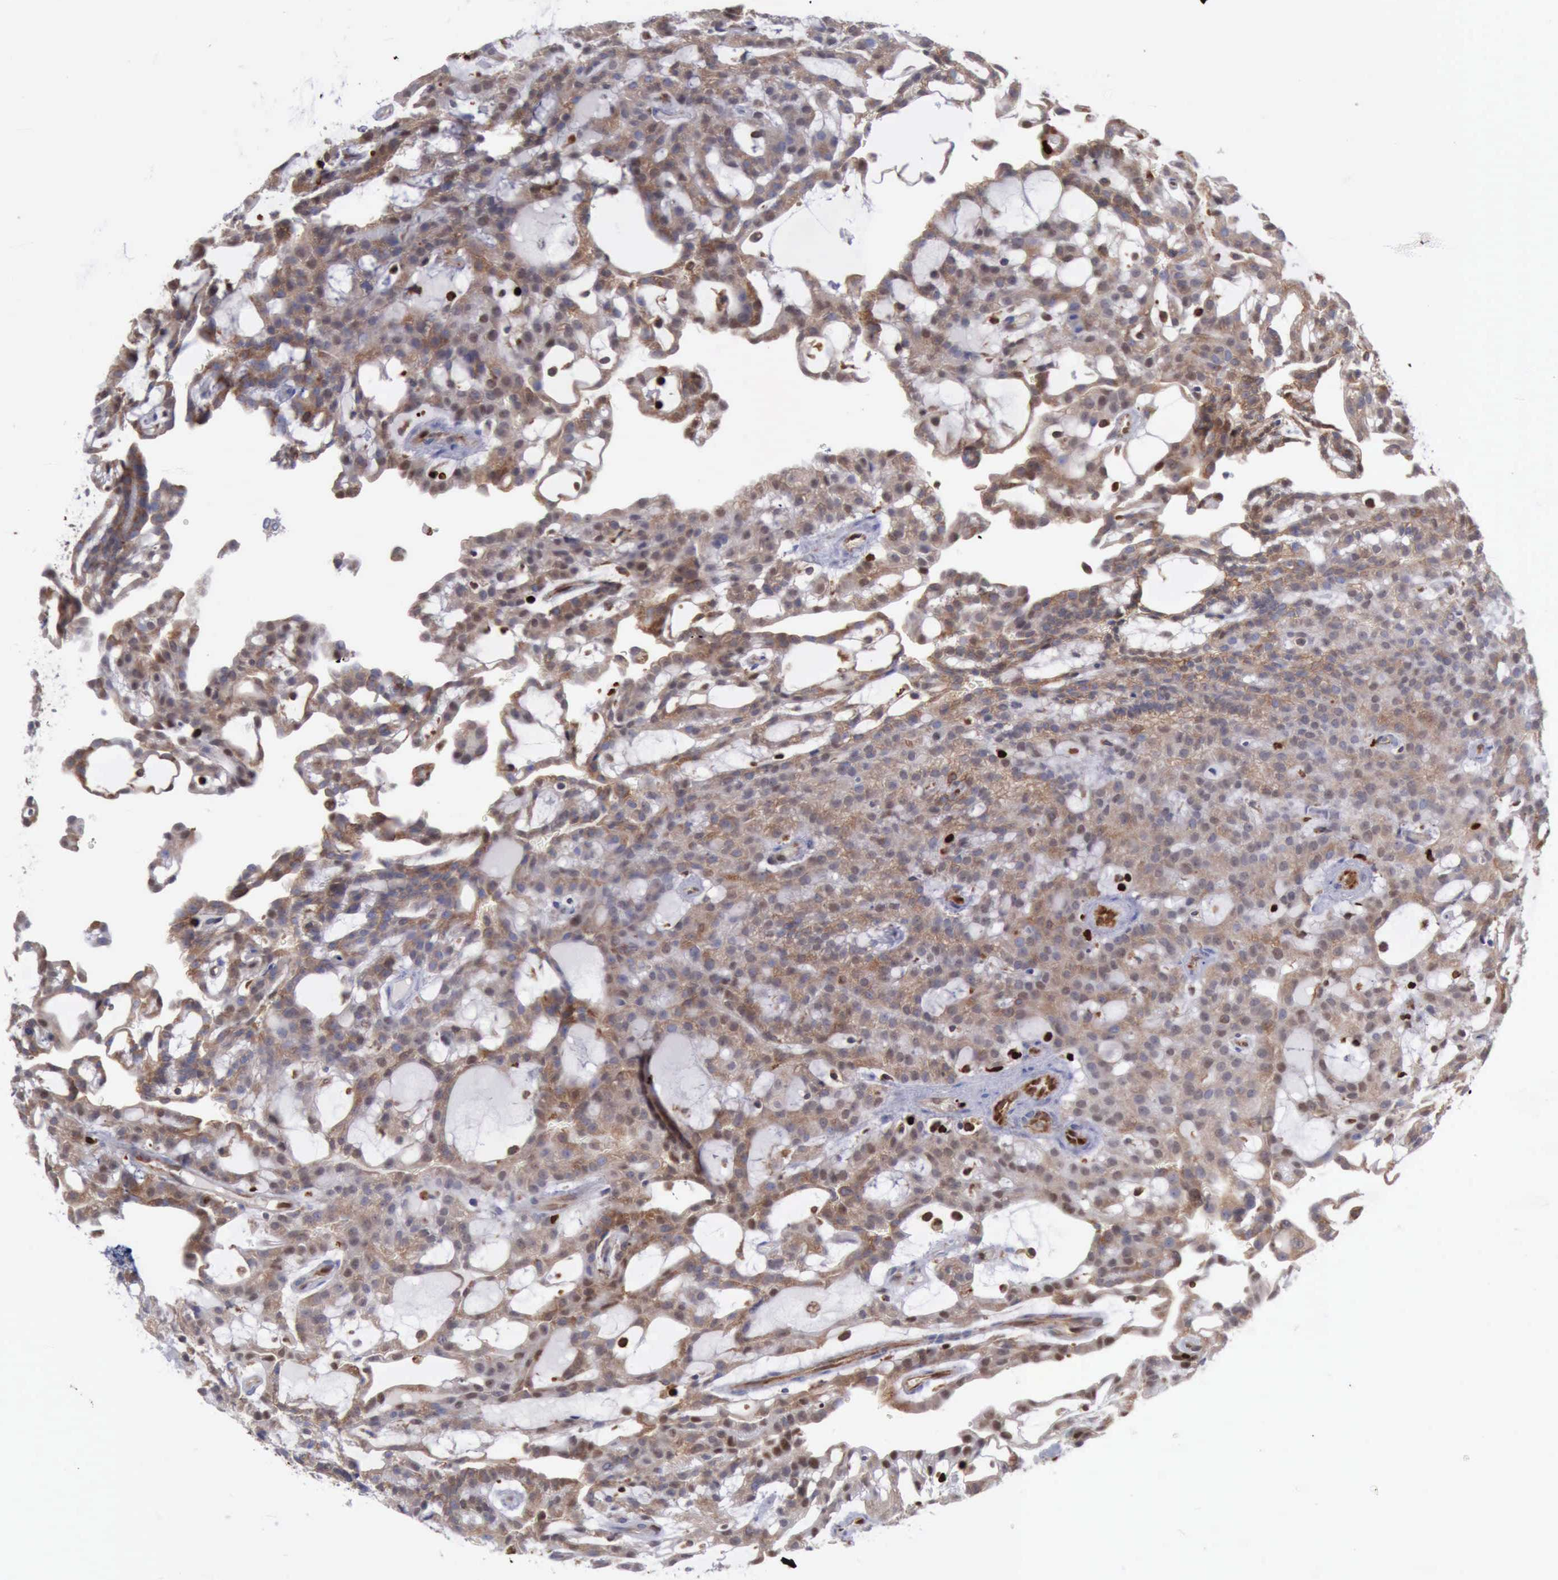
{"staining": {"intensity": "moderate", "quantity": ">75%", "location": "cytoplasmic/membranous,nuclear"}, "tissue": "renal cancer", "cell_type": "Tumor cells", "image_type": "cancer", "snomed": [{"axis": "morphology", "description": "Adenocarcinoma, NOS"}, {"axis": "topography", "description": "Kidney"}], "caption": "Immunohistochemical staining of human adenocarcinoma (renal) exhibits medium levels of moderate cytoplasmic/membranous and nuclear staining in about >75% of tumor cells. The staining was performed using DAB, with brown indicating positive protein expression. Nuclei are stained blue with hematoxylin.", "gene": "PDCD4", "patient": {"sex": "male", "age": 63}}